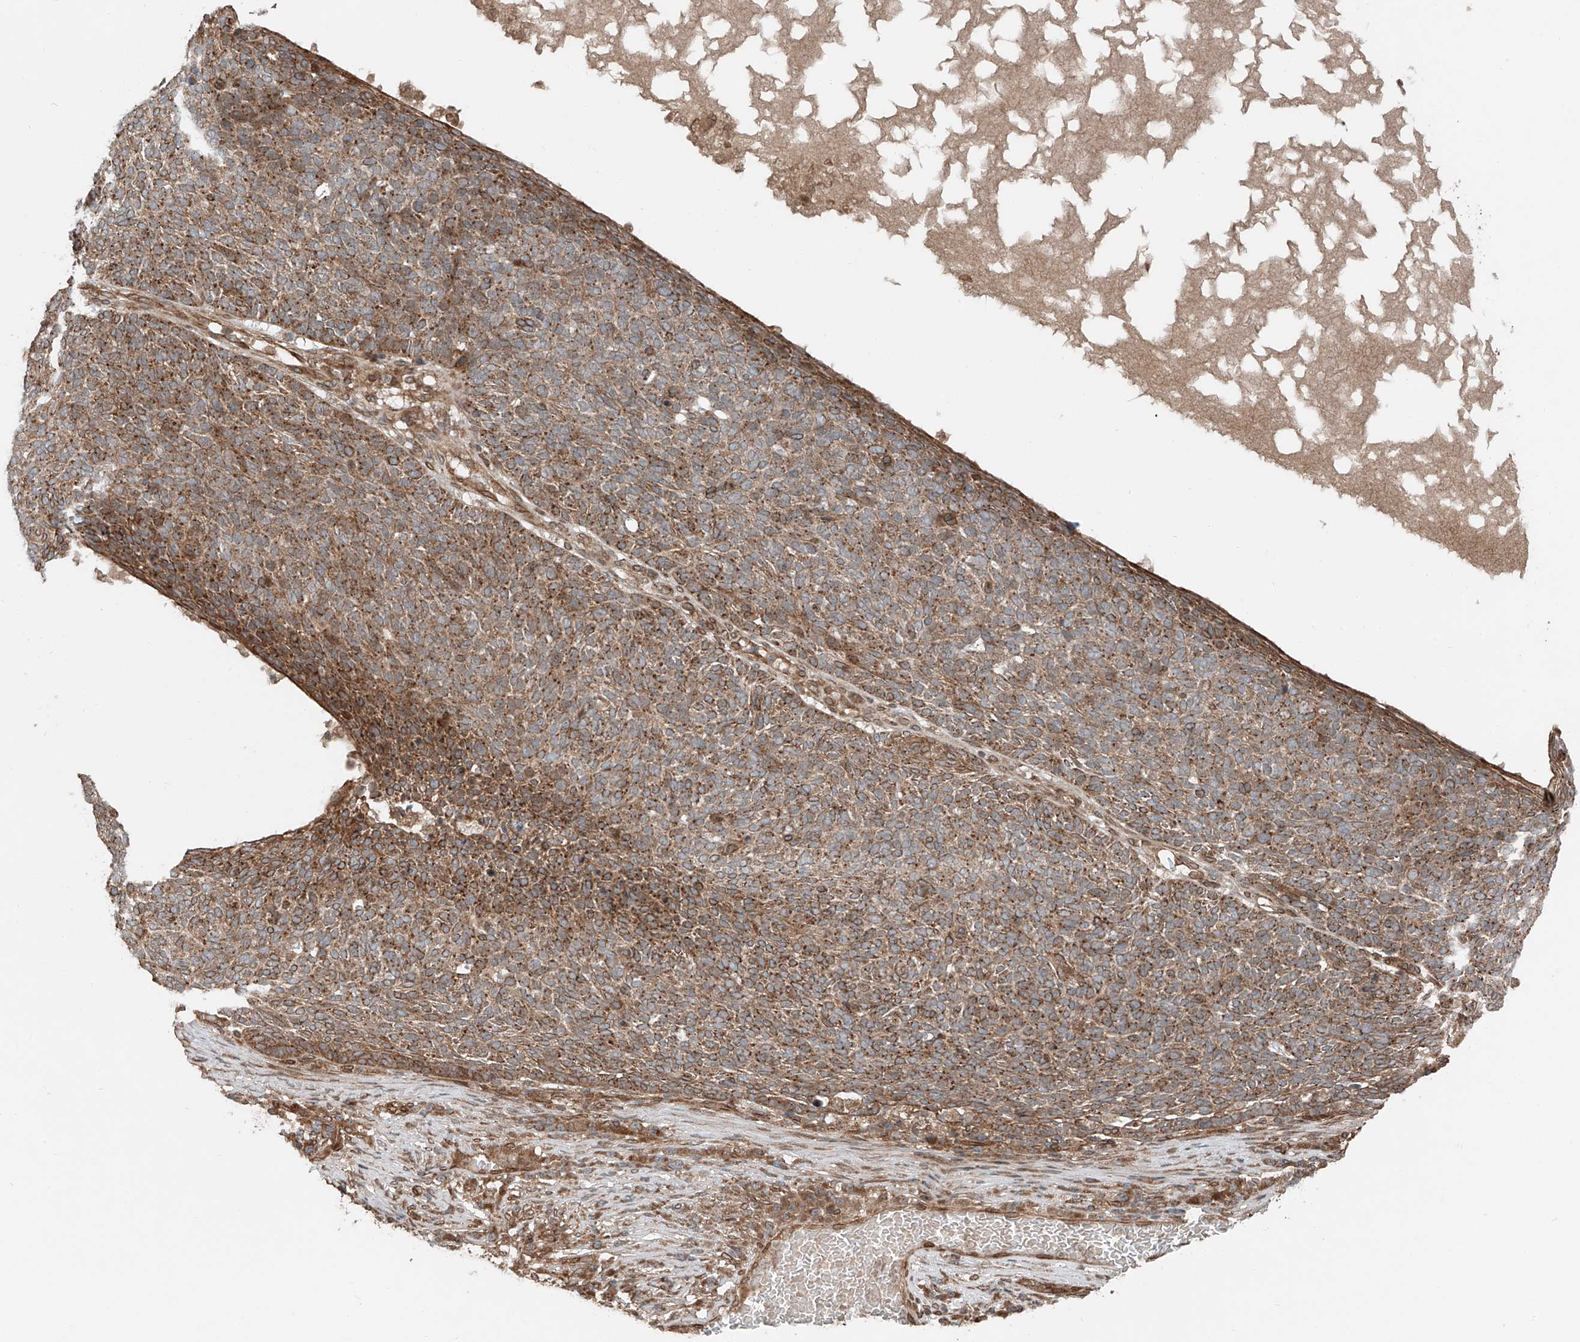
{"staining": {"intensity": "moderate", "quantity": ">75%", "location": "cytoplasmic/membranous"}, "tissue": "skin cancer", "cell_type": "Tumor cells", "image_type": "cancer", "snomed": [{"axis": "morphology", "description": "Squamous cell carcinoma, NOS"}, {"axis": "topography", "description": "Skin"}], "caption": "Brown immunohistochemical staining in human skin cancer (squamous cell carcinoma) displays moderate cytoplasmic/membranous positivity in approximately >75% of tumor cells. (DAB (3,3'-diaminobenzidine) IHC with brightfield microscopy, high magnification).", "gene": "CEP162", "patient": {"sex": "female", "age": 90}}